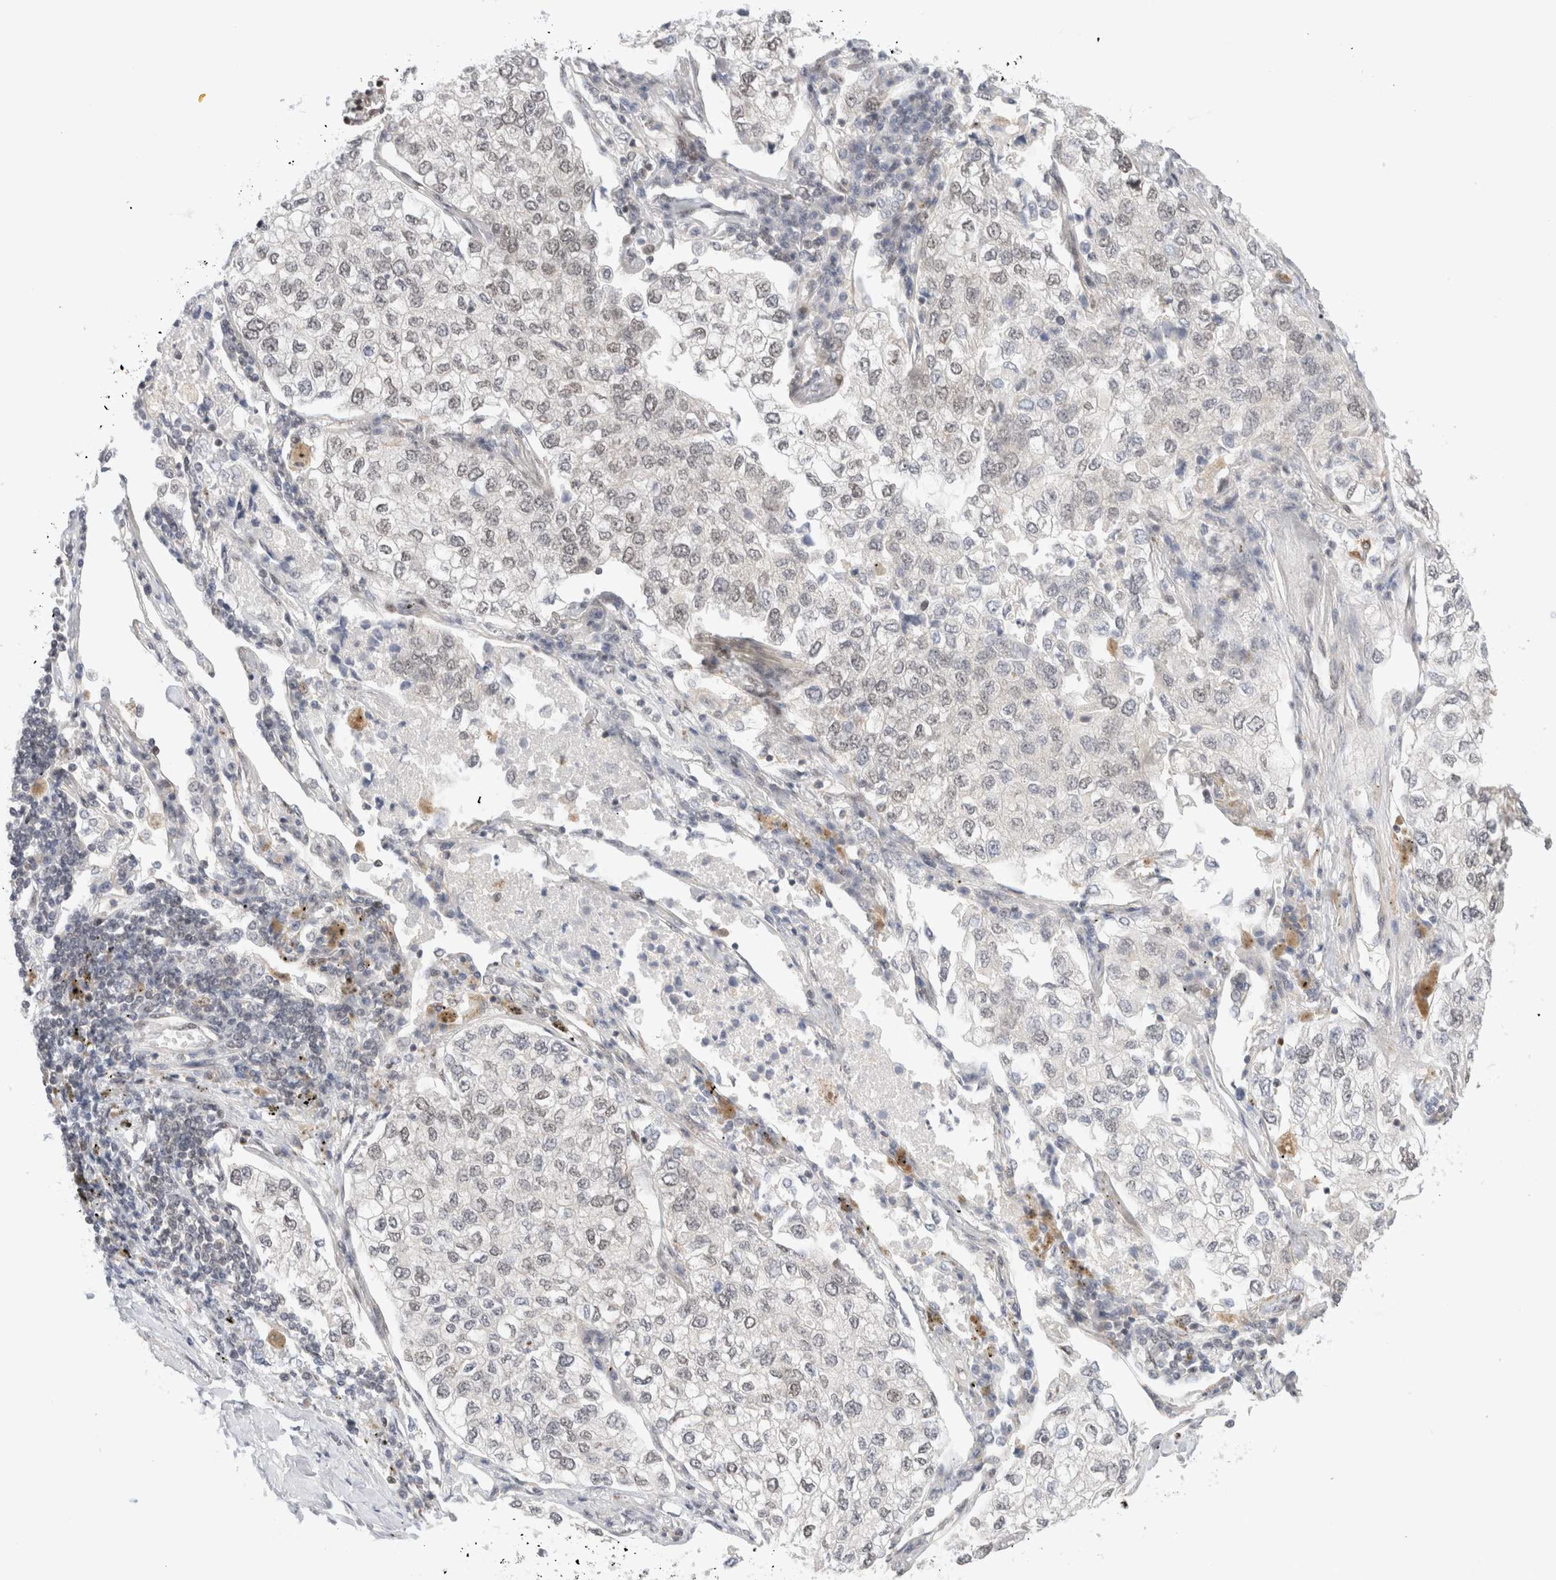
{"staining": {"intensity": "negative", "quantity": "none", "location": "none"}, "tissue": "lung cancer", "cell_type": "Tumor cells", "image_type": "cancer", "snomed": [{"axis": "morphology", "description": "Adenocarcinoma, NOS"}, {"axis": "topography", "description": "Lung"}], "caption": "The histopathology image exhibits no significant positivity in tumor cells of adenocarcinoma (lung).", "gene": "GATAD2A", "patient": {"sex": "male", "age": 63}}